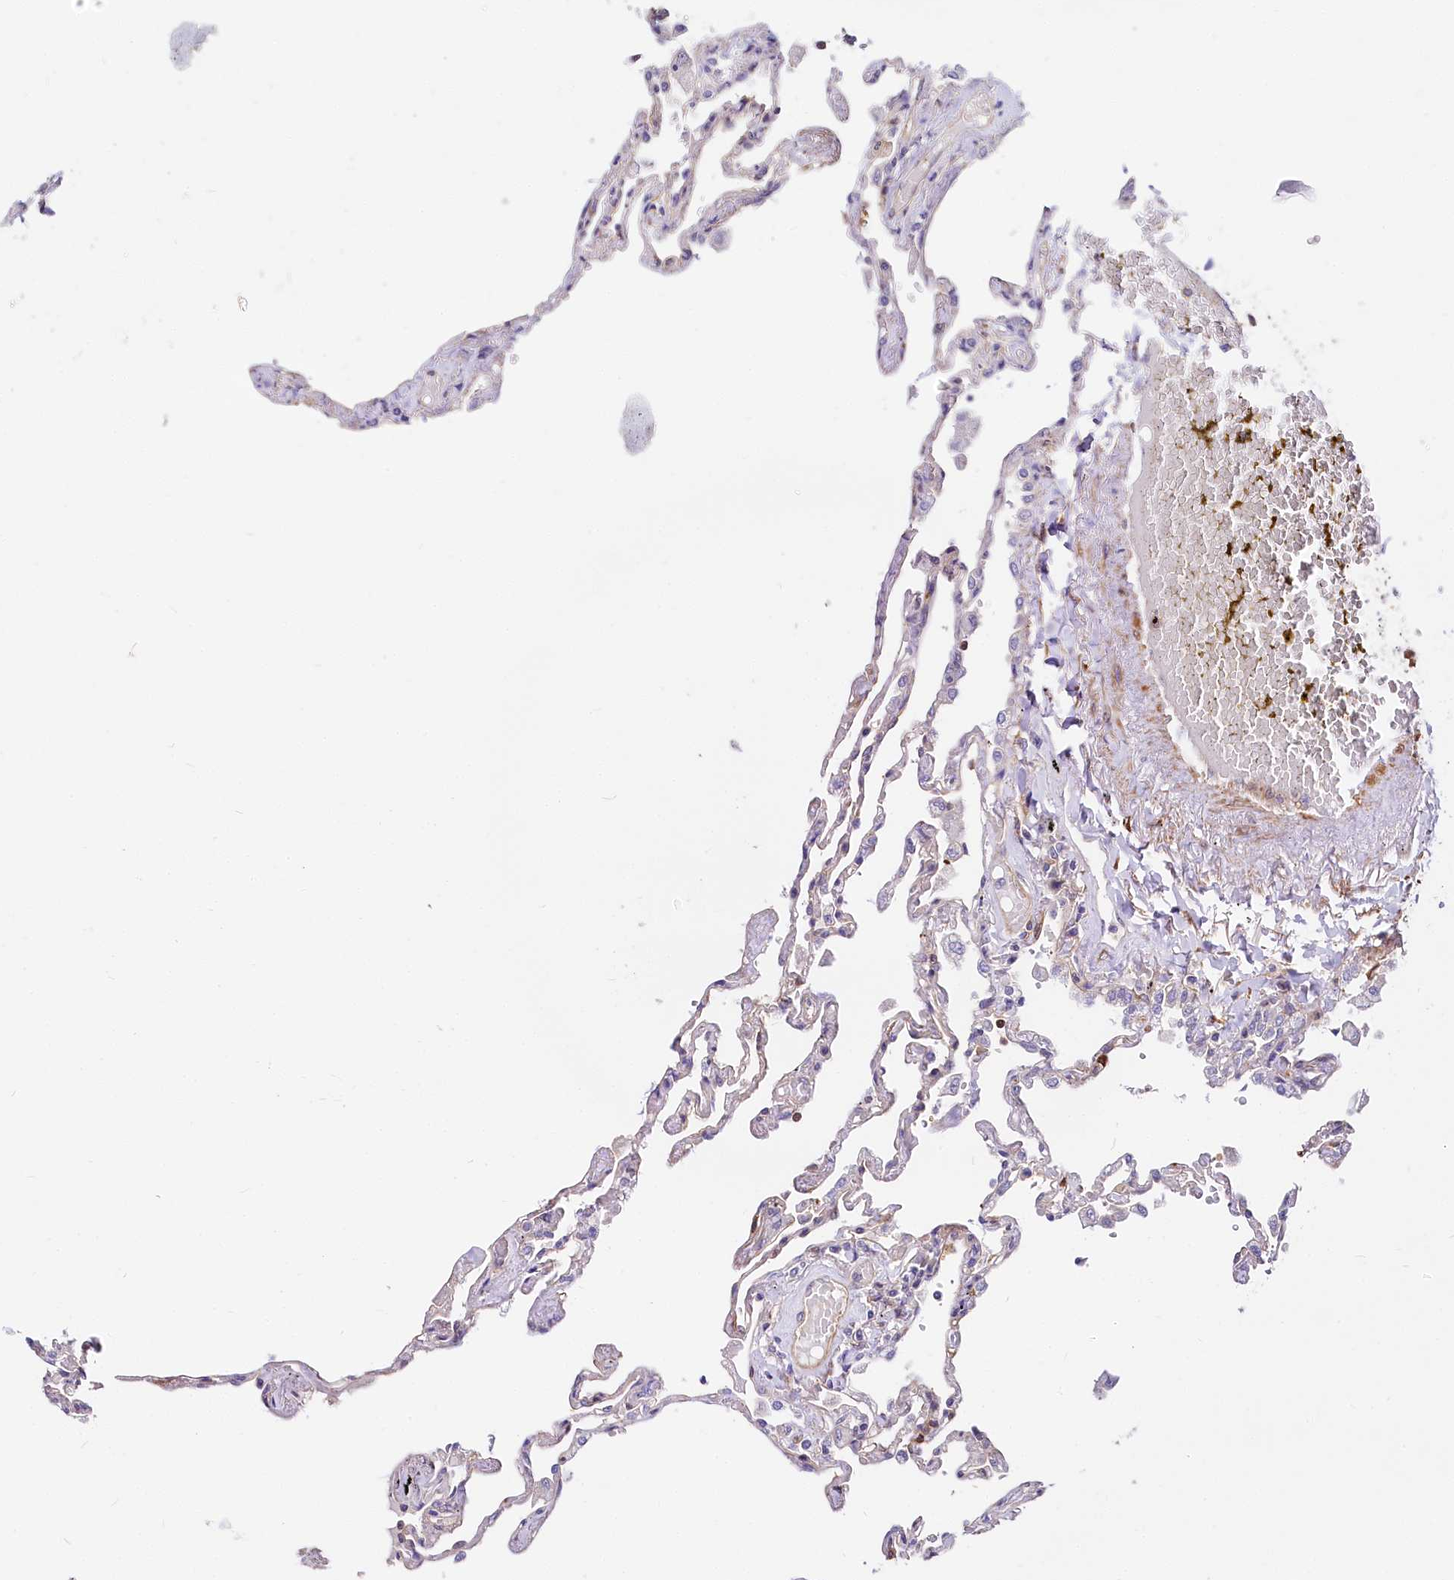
{"staining": {"intensity": "negative", "quantity": "none", "location": "none"}, "tissue": "lung", "cell_type": "Alveolar cells", "image_type": "normal", "snomed": [{"axis": "morphology", "description": "Normal tissue, NOS"}, {"axis": "topography", "description": "Lung"}], "caption": "Immunohistochemical staining of normal human lung shows no significant expression in alveolar cells.", "gene": "FCHSD2", "patient": {"sex": "female", "age": 67}}